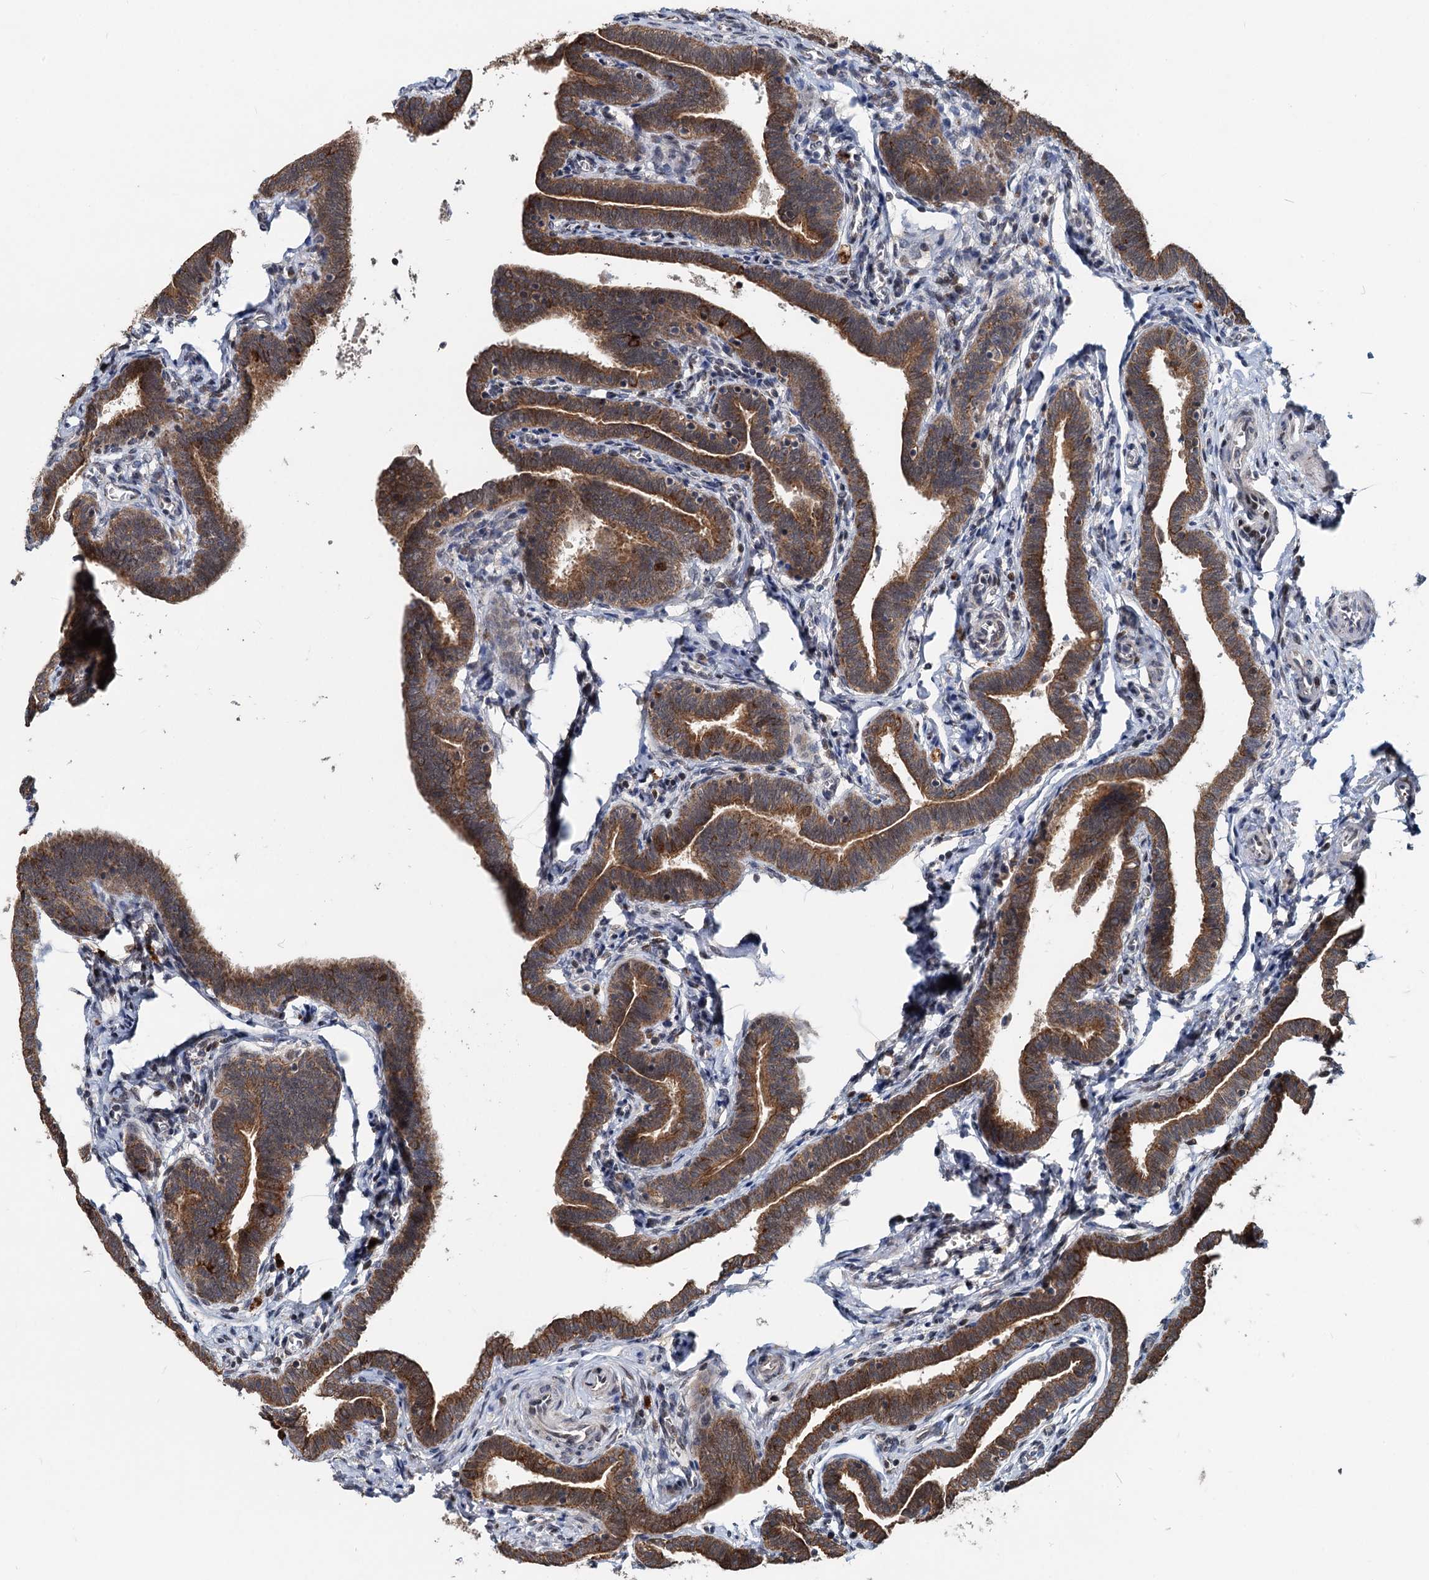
{"staining": {"intensity": "strong", "quantity": ">75%", "location": "cytoplasmic/membranous"}, "tissue": "fallopian tube", "cell_type": "Glandular cells", "image_type": "normal", "snomed": [{"axis": "morphology", "description": "Normal tissue, NOS"}, {"axis": "topography", "description": "Fallopian tube"}], "caption": "This histopathology image demonstrates normal fallopian tube stained with immunohistochemistry (IHC) to label a protein in brown. The cytoplasmic/membranous of glandular cells show strong positivity for the protein. Nuclei are counter-stained blue.", "gene": "RITA1", "patient": {"sex": "female", "age": 36}}